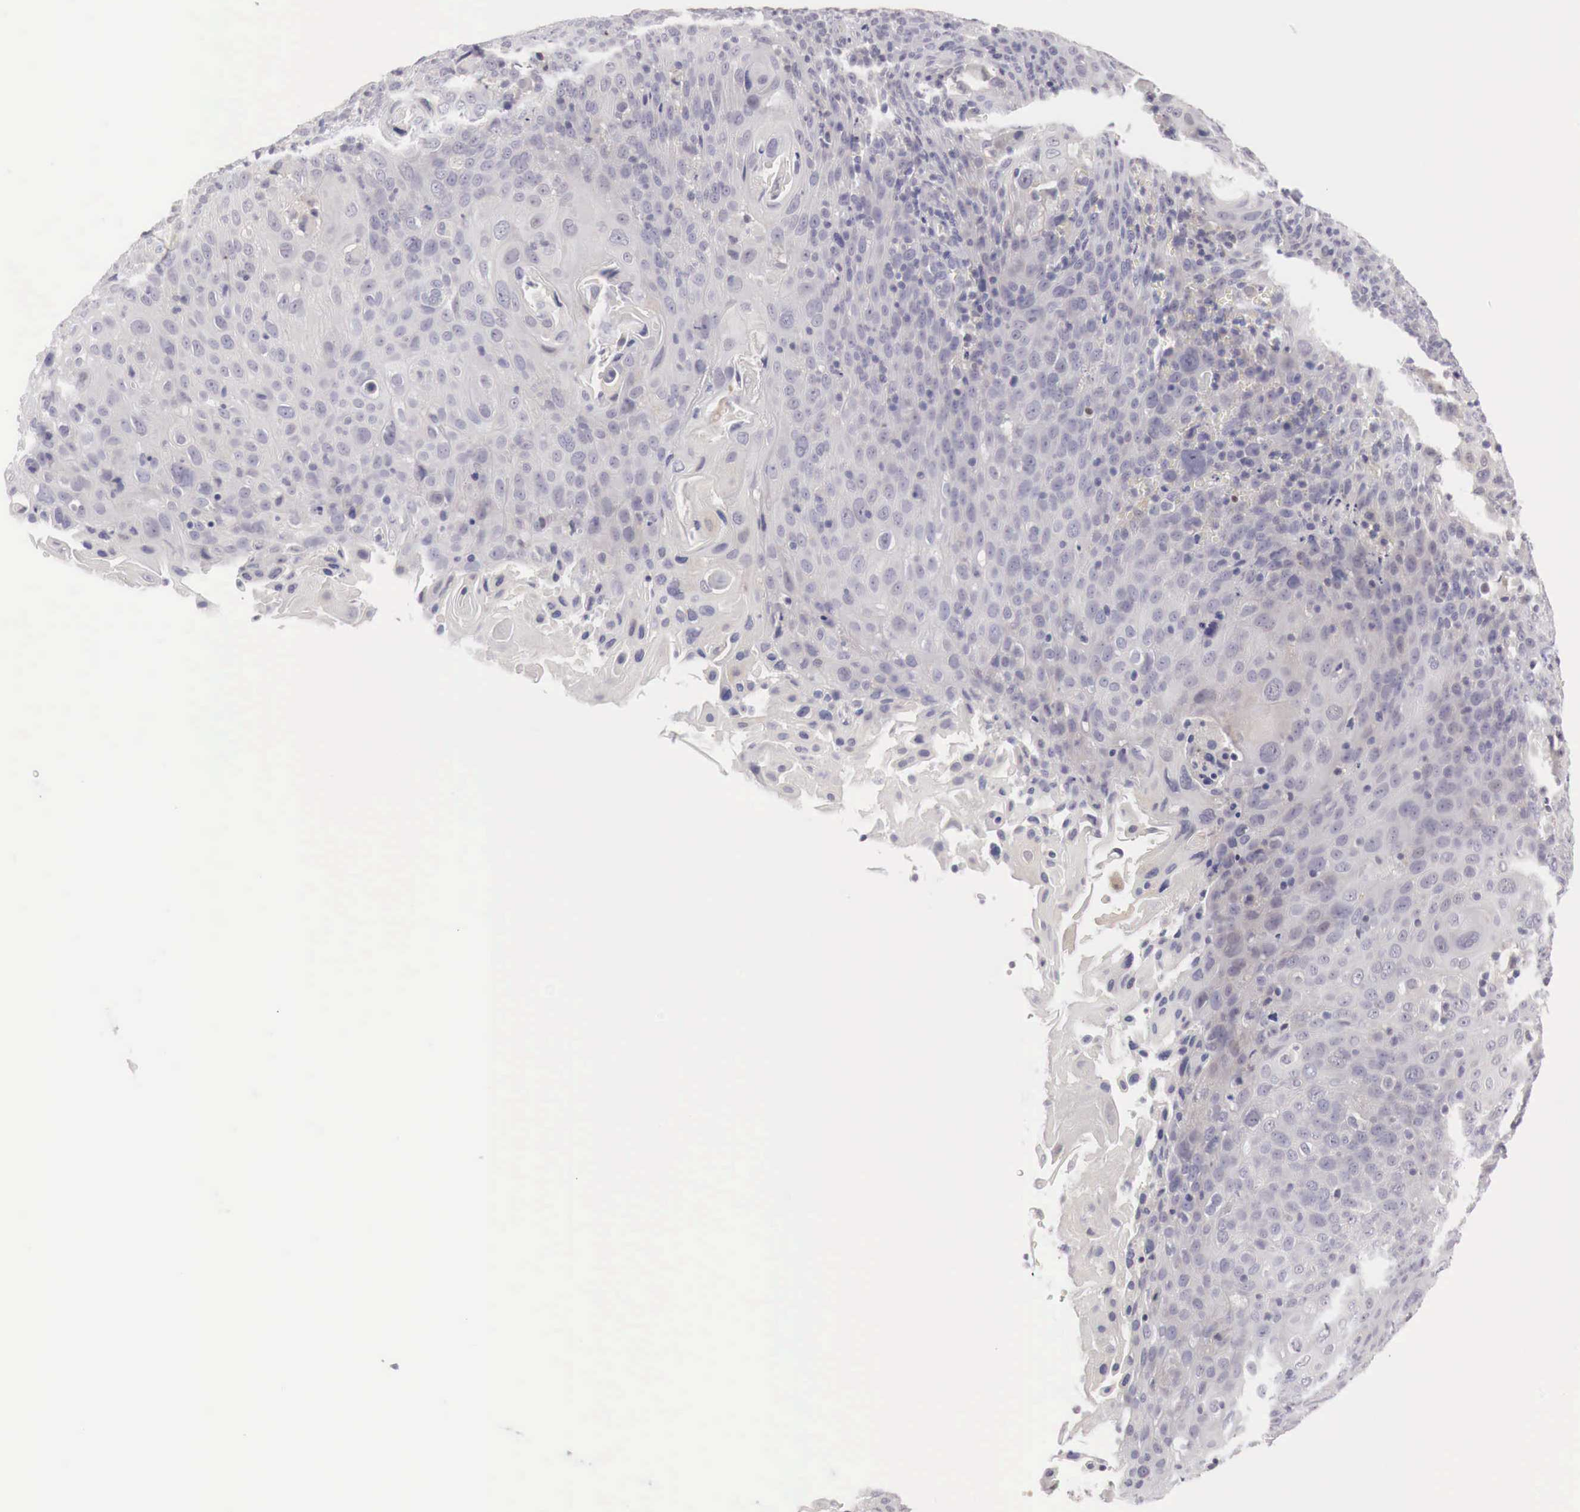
{"staining": {"intensity": "negative", "quantity": "none", "location": "none"}, "tissue": "cervical cancer", "cell_type": "Tumor cells", "image_type": "cancer", "snomed": [{"axis": "morphology", "description": "Squamous cell carcinoma, NOS"}, {"axis": "topography", "description": "Cervix"}], "caption": "This is a image of IHC staining of cervical squamous cell carcinoma, which shows no staining in tumor cells.", "gene": "GATA1", "patient": {"sex": "female", "age": 54}}